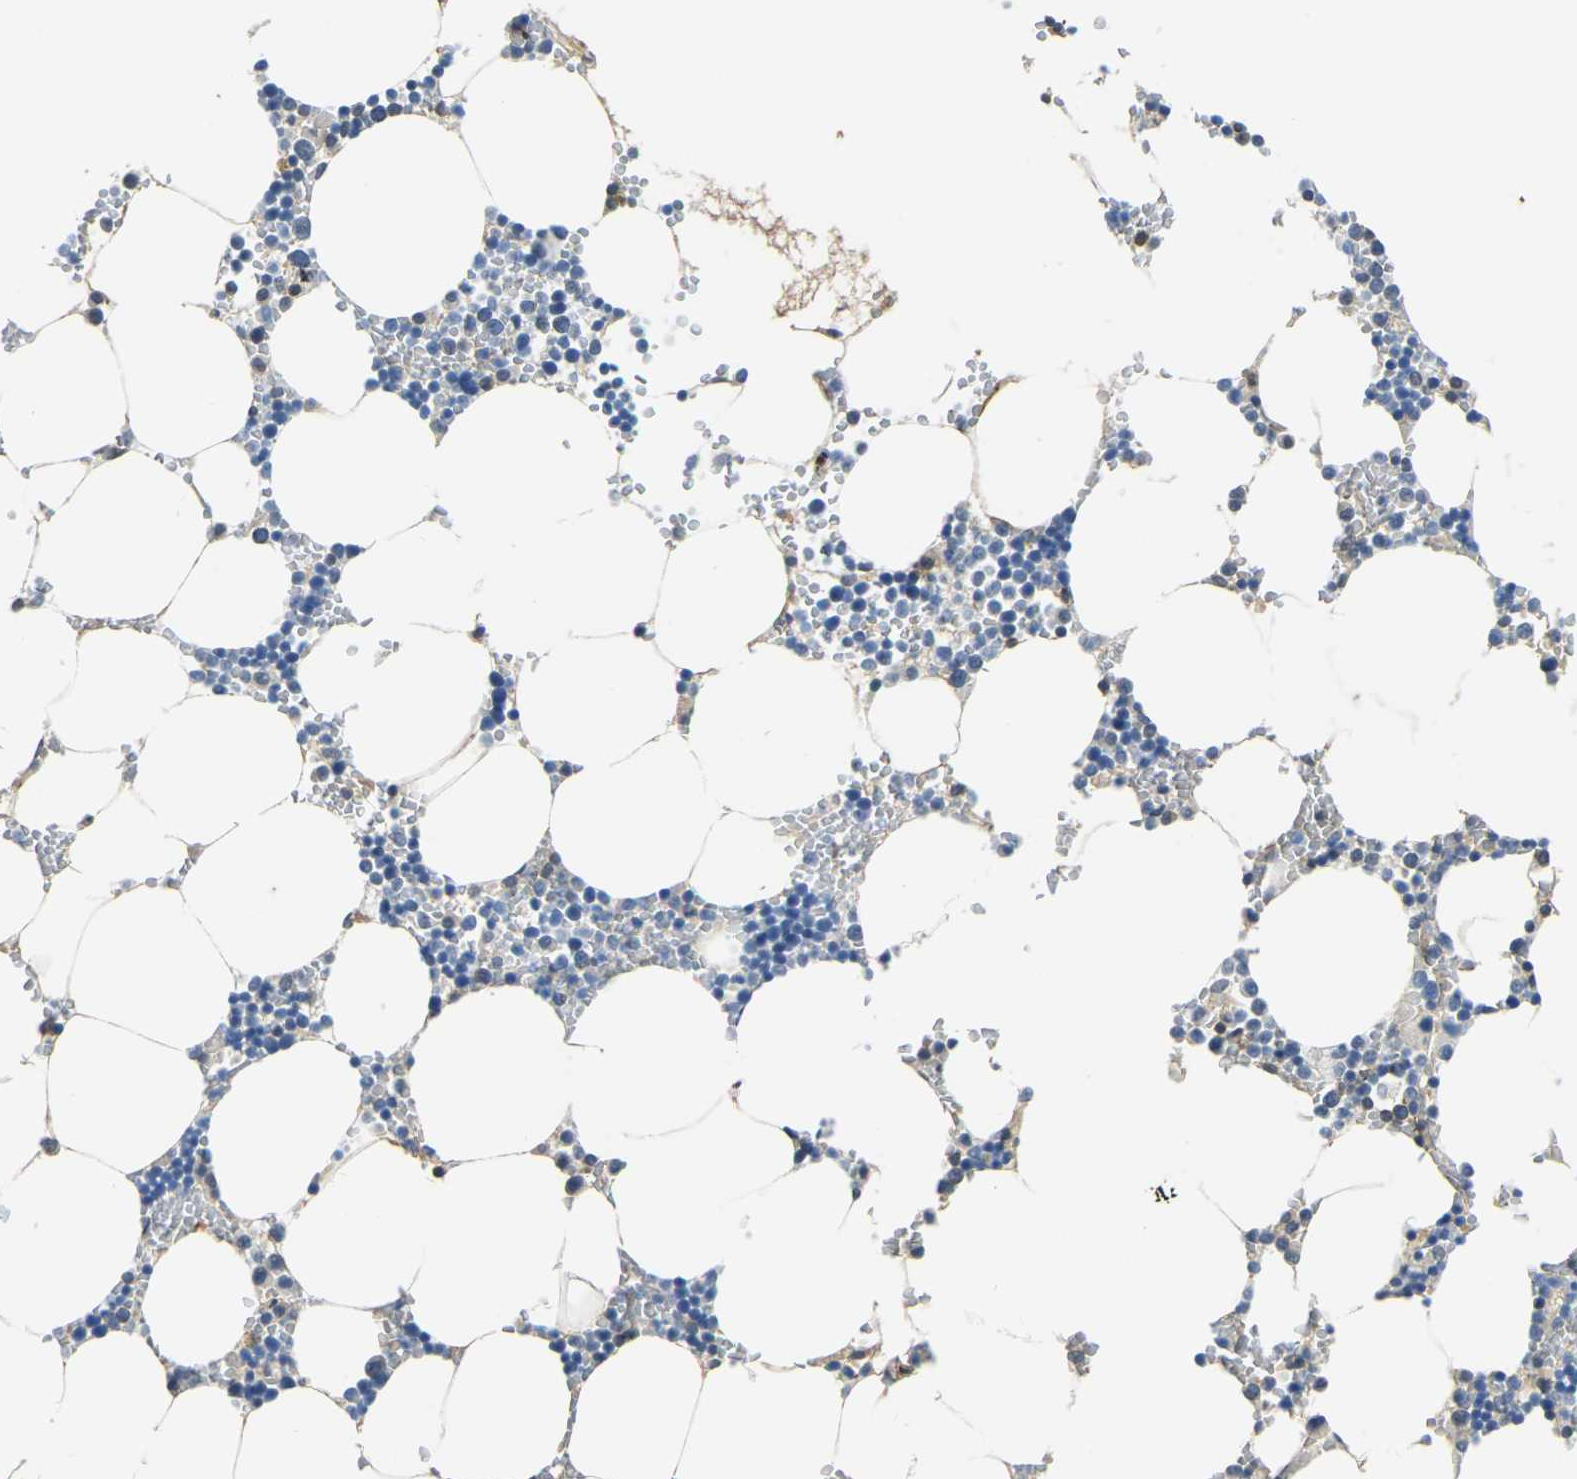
{"staining": {"intensity": "weak", "quantity": "<25%", "location": "cytoplasmic/membranous"}, "tissue": "bone marrow", "cell_type": "Hematopoietic cells", "image_type": "normal", "snomed": [{"axis": "morphology", "description": "Normal tissue, NOS"}, {"axis": "topography", "description": "Bone marrow"}], "caption": "Protein analysis of benign bone marrow exhibits no significant positivity in hematopoietic cells. (DAB (3,3'-diaminobenzidine) immunohistochemistry (IHC), high magnification).", "gene": "AHNAK", "patient": {"sex": "male", "age": 70}}